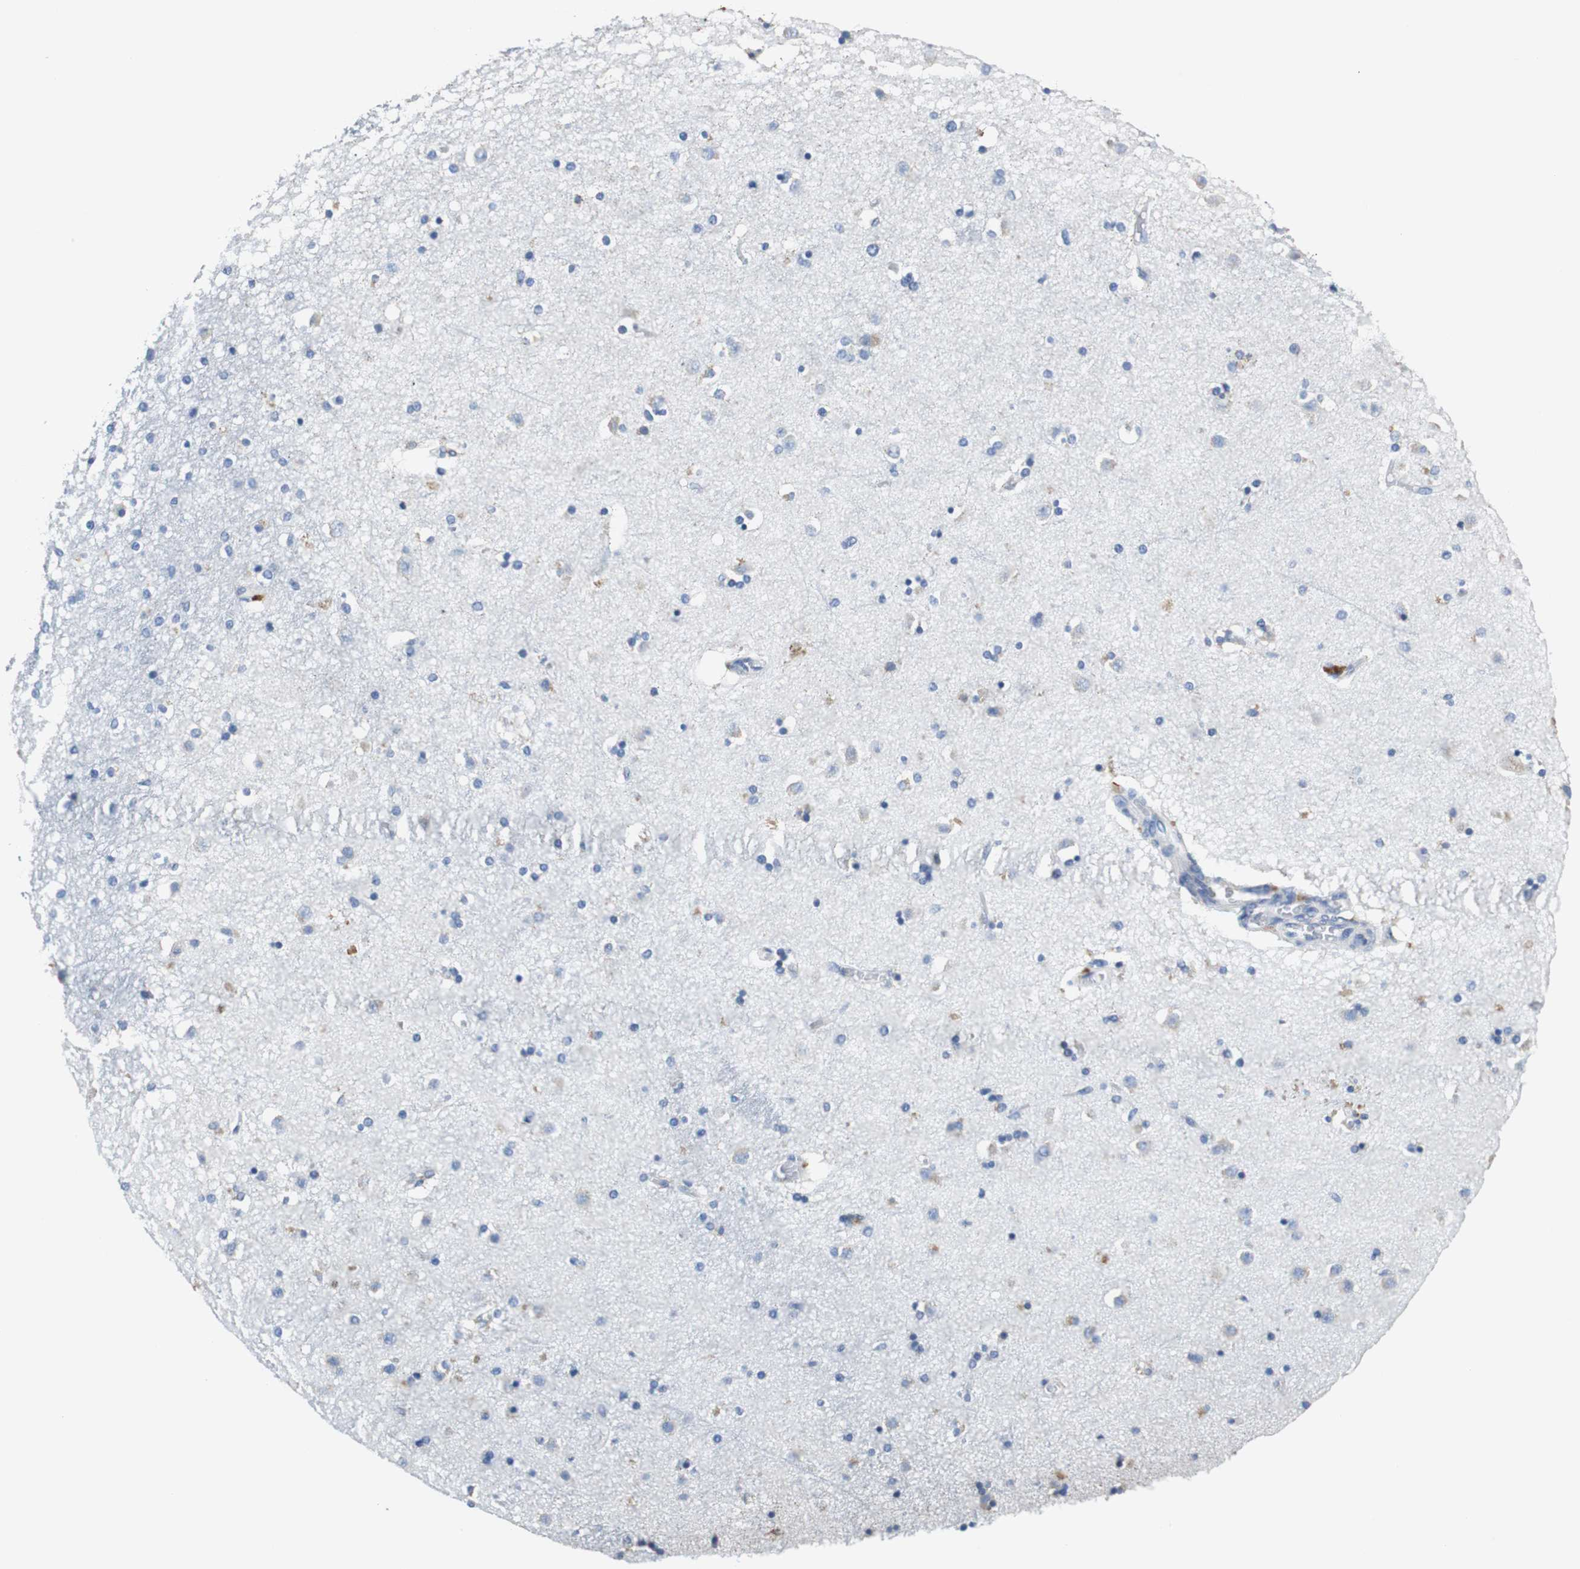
{"staining": {"intensity": "negative", "quantity": "none", "location": "none"}, "tissue": "caudate", "cell_type": "Glial cells", "image_type": "normal", "snomed": [{"axis": "morphology", "description": "Normal tissue, NOS"}, {"axis": "topography", "description": "Lateral ventricle wall"}], "caption": "Caudate was stained to show a protein in brown. There is no significant staining in glial cells. (Immunohistochemistry, brightfield microscopy, high magnification).", "gene": "VAMP8", "patient": {"sex": "female", "age": 54}}